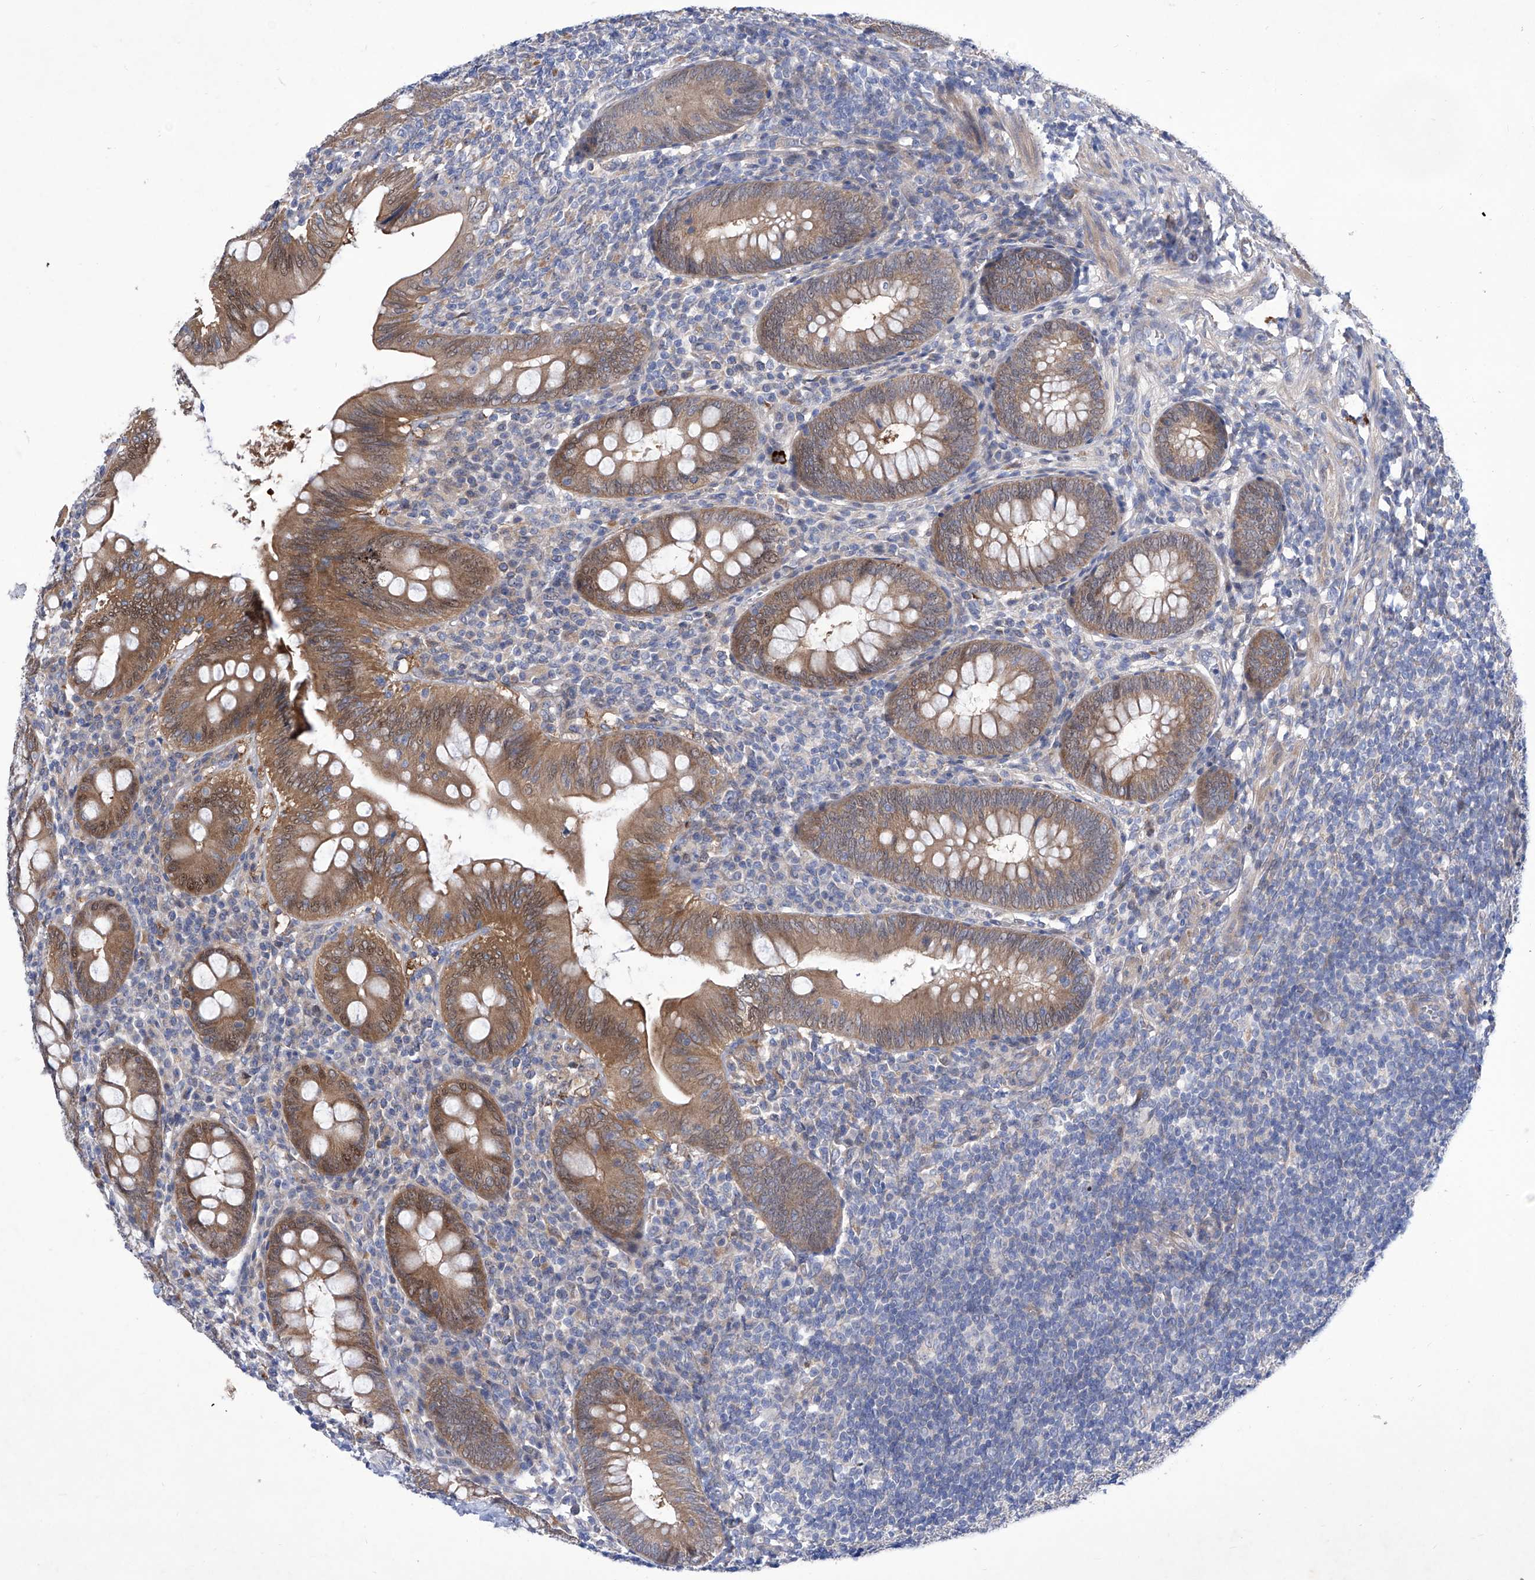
{"staining": {"intensity": "moderate", "quantity": ">75%", "location": "cytoplasmic/membranous,nuclear"}, "tissue": "appendix", "cell_type": "Glandular cells", "image_type": "normal", "snomed": [{"axis": "morphology", "description": "Normal tissue, NOS"}, {"axis": "topography", "description": "Appendix"}], "caption": "A high-resolution photomicrograph shows IHC staining of benign appendix, which exhibits moderate cytoplasmic/membranous,nuclear staining in about >75% of glandular cells.", "gene": "SRBD1", "patient": {"sex": "male", "age": 14}}